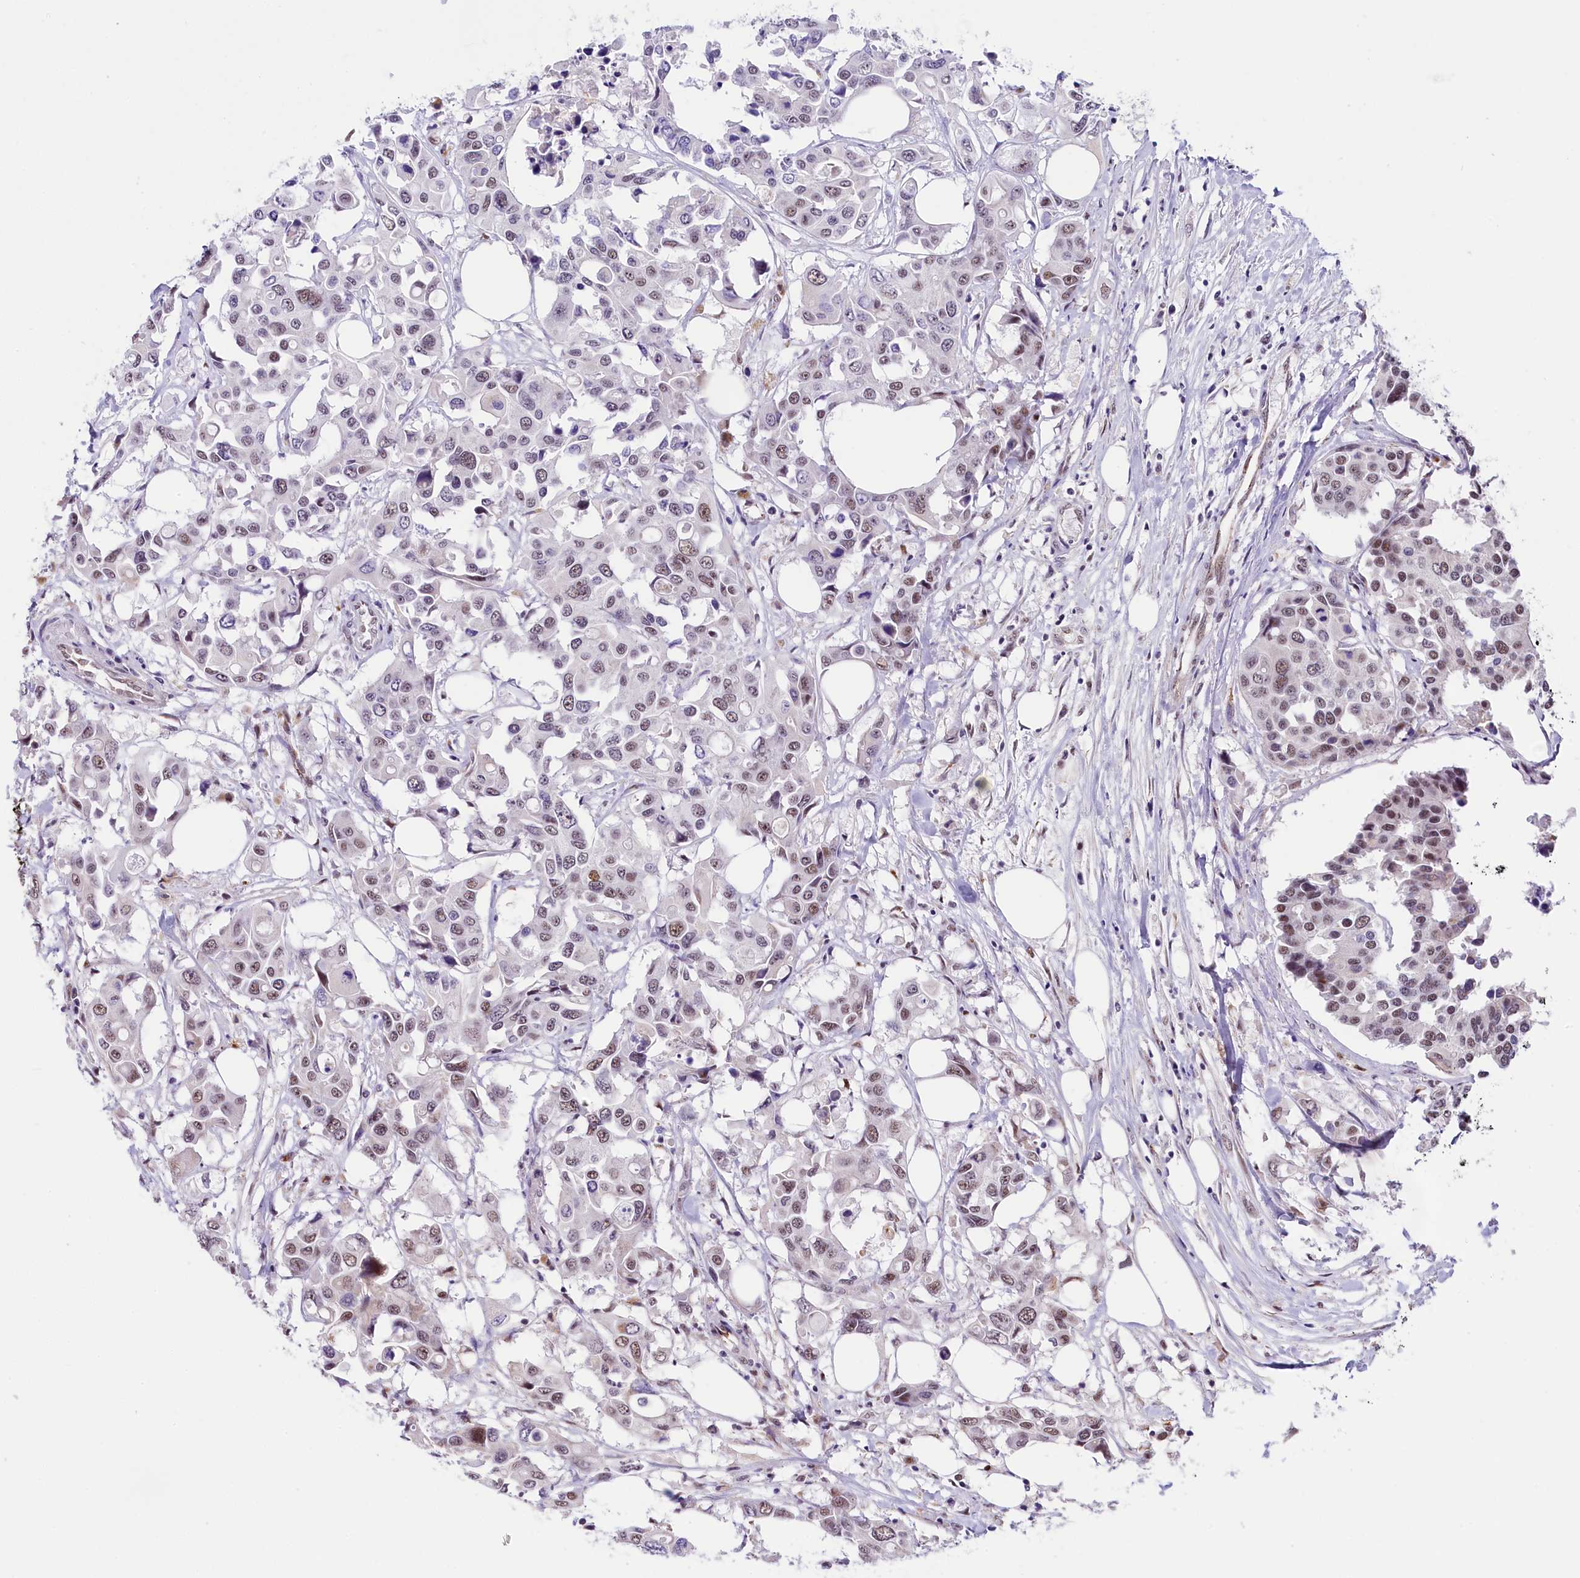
{"staining": {"intensity": "moderate", "quantity": "25%-75%", "location": "nuclear"}, "tissue": "colorectal cancer", "cell_type": "Tumor cells", "image_type": "cancer", "snomed": [{"axis": "morphology", "description": "Adenocarcinoma, NOS"}, {"axis": "topography", "description": "Colon"}], "caption": "Colorectal adenocarcinoma stained with a protein marker reveals moderate staining in tumor cells.", "gene": "MRPL54", "patient": {"sex": "male", "age": 77}}